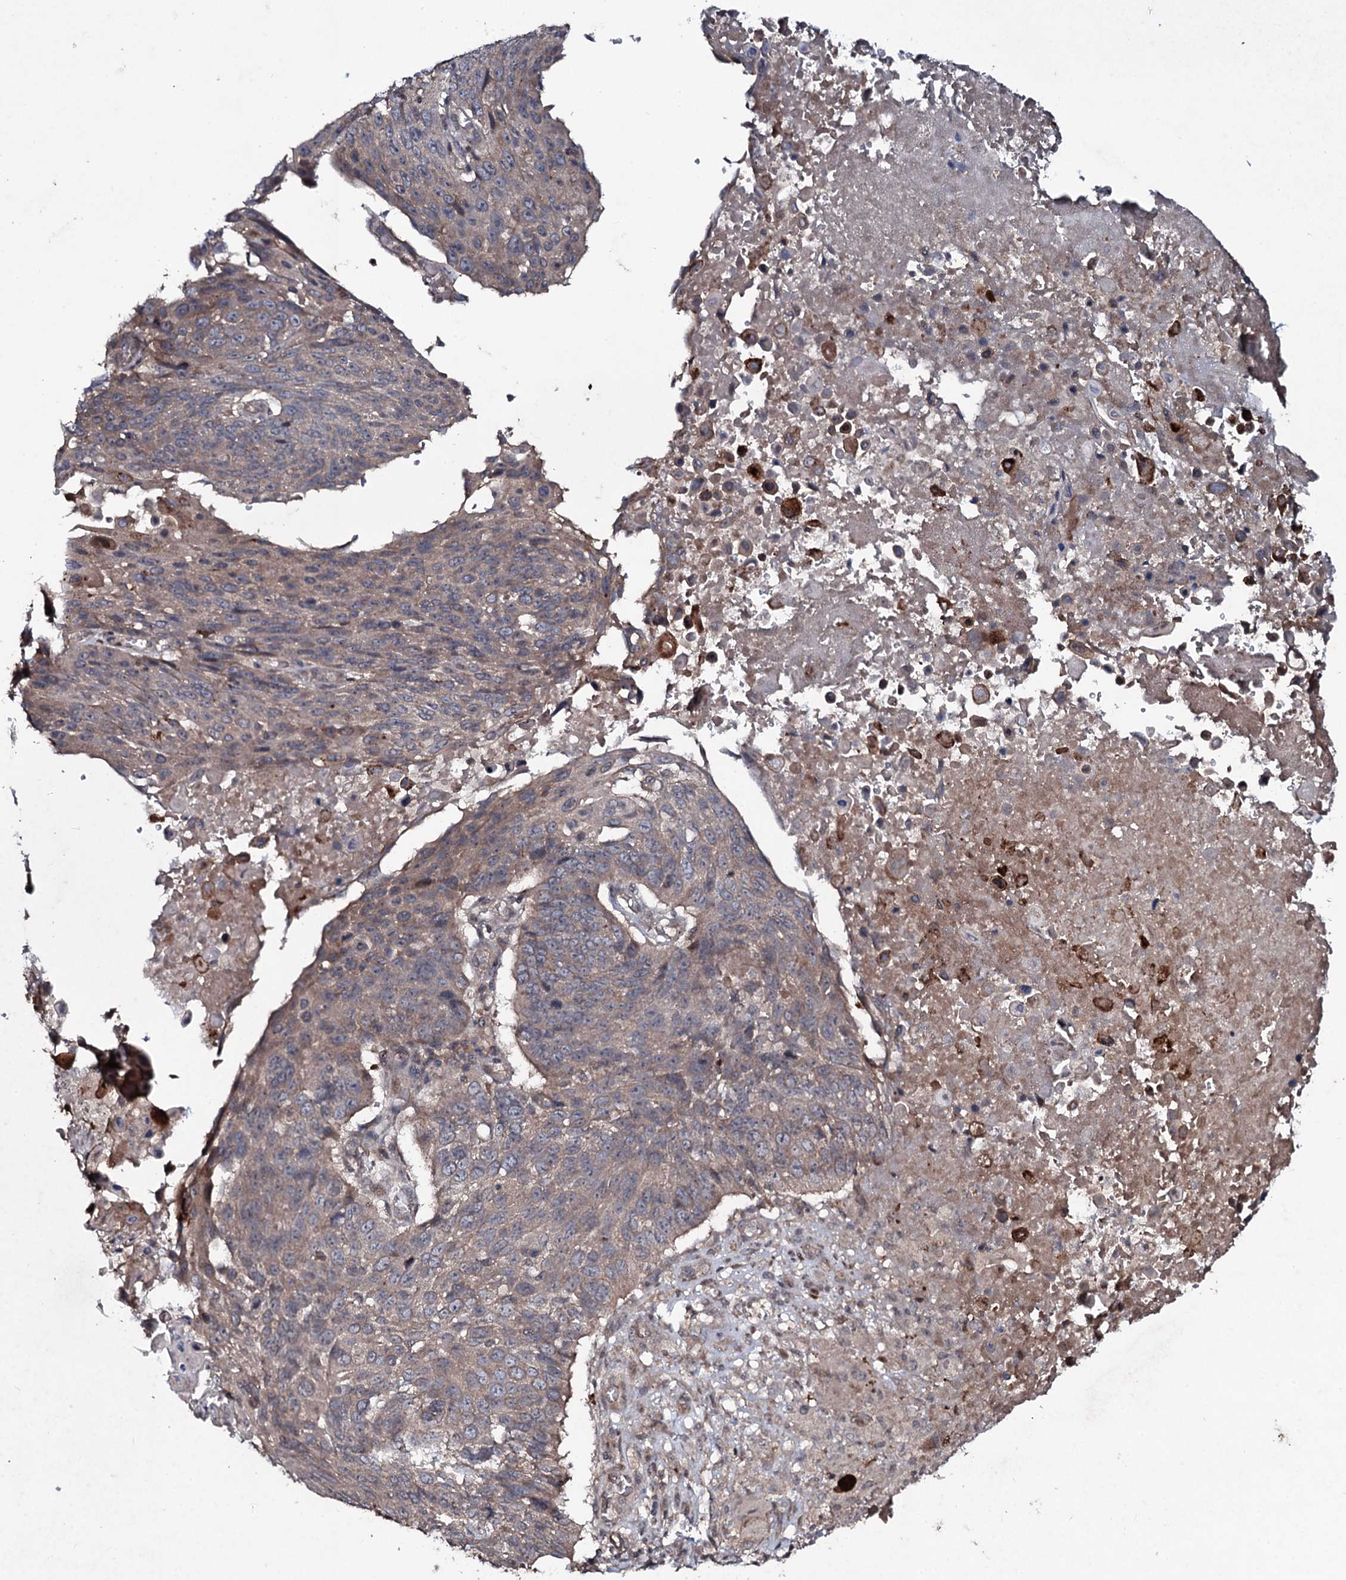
{"staining": {"intensity": "weak", "quantity": "25%-75%", "location": "cytoplasmic/membranous"}, "tissue": "lung cancer", "cell_type": "Tumor cells", "image_type": "cancer", "snomed": [{"axis": "morphology", "description": "Squamous cell carcinoma, NOS"}, {"axis": "topography", "description": "Lung"}], "caption": "The micrograph demonstrates staining of lung cancer (squamous cell carcinoma), revealing weak cytoplasmic/membranous protein staining (brown color) within tumor cells.", "gene": "SNAP23", "patient": {"sex": "male", "age": 66}}